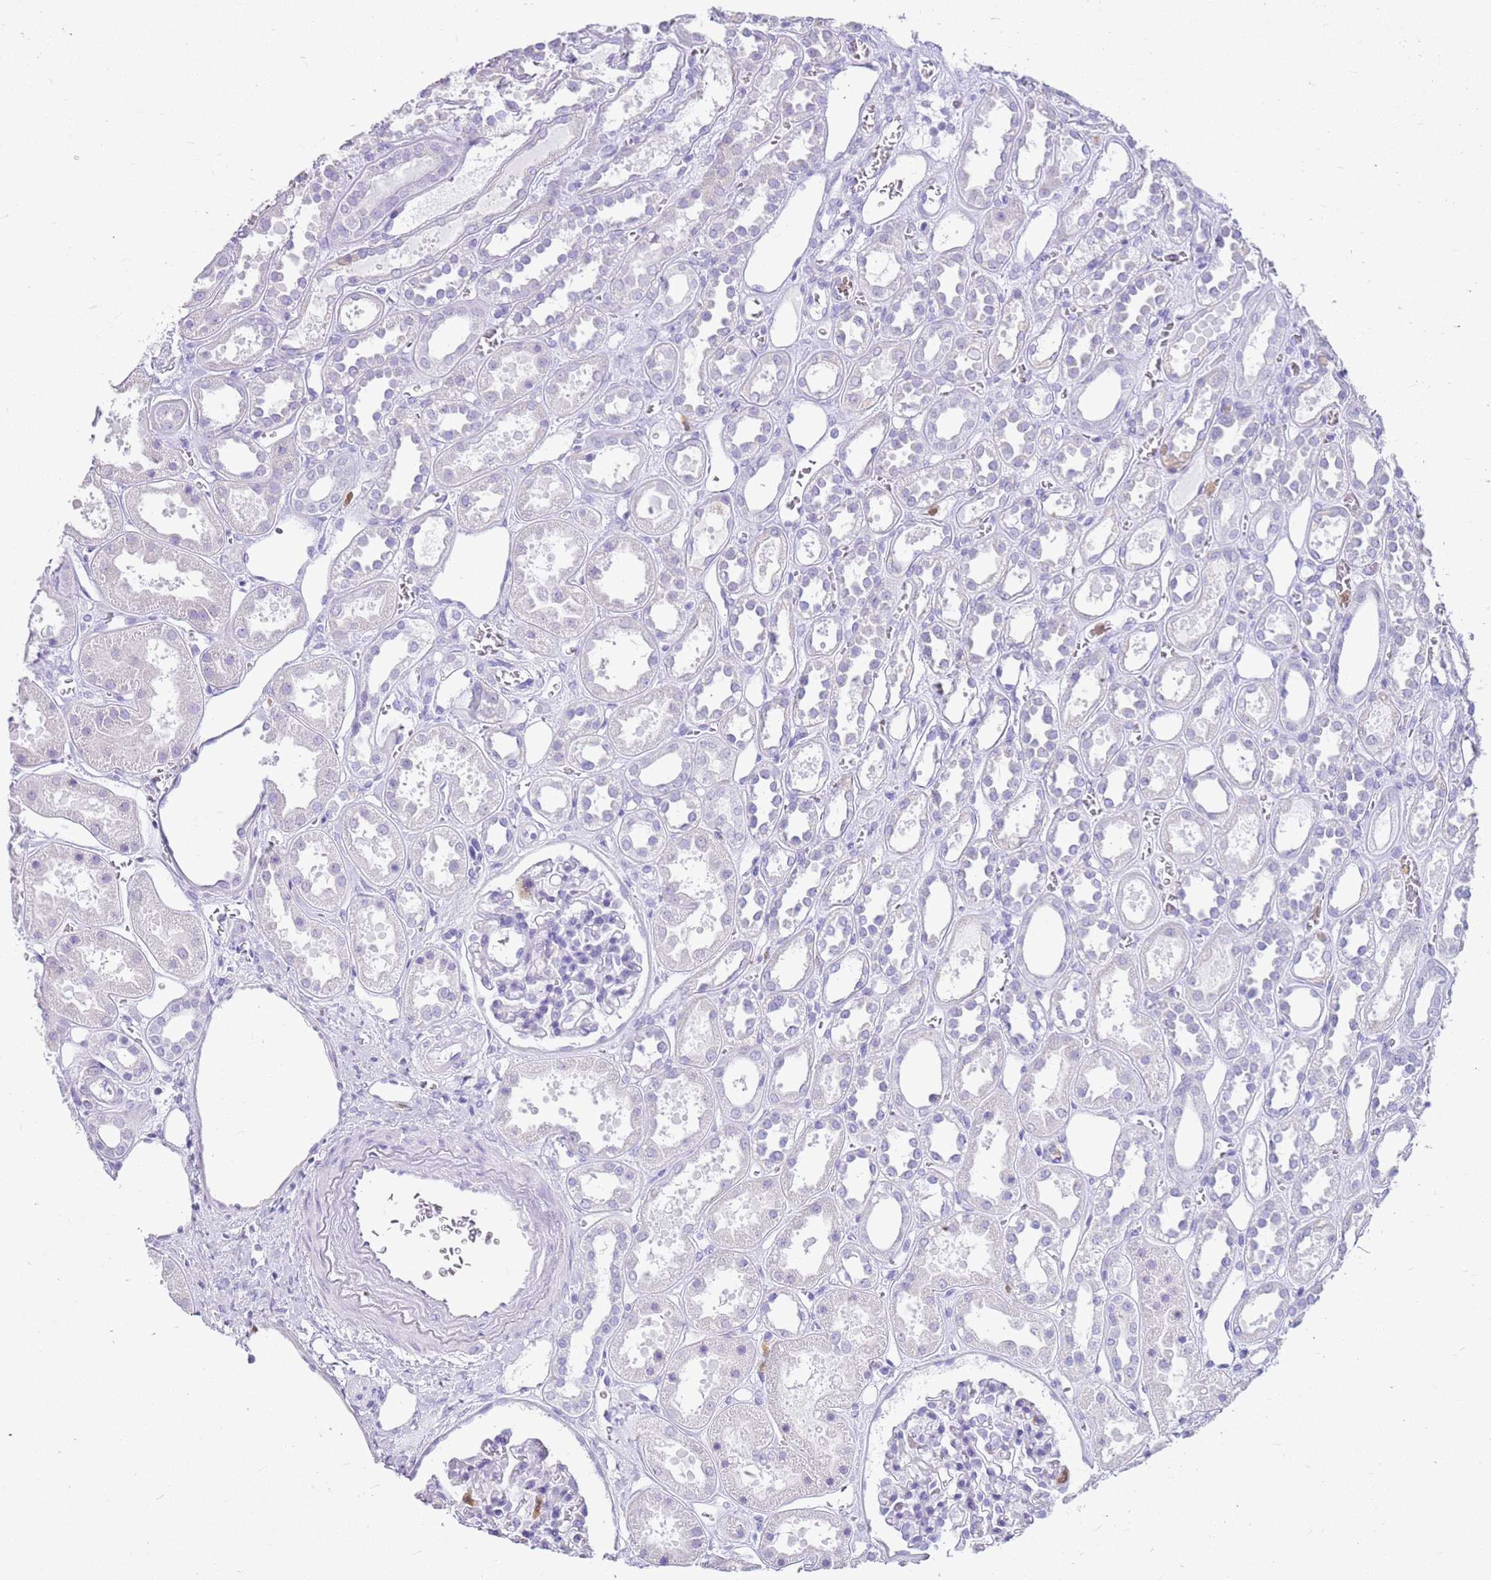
{"staining": {"intensity": "negative", "quantity": "none", "location": "none"}, "tissue": "kidney", "cell_type": "Cells in glomeruli", "image_type": "normal", "snomed": [{"axis": "morphology", "description": "Normal tissue, NOS"}, {"axis": "topography", "description": "Kidney"}], "caption": "Human kidney stained for a protein using immunohistochemistry (IHC) exhibits no staining in cells in glomeruli.", "gene": "CSTA", "patient": {"sex": "female", "age": 41}}